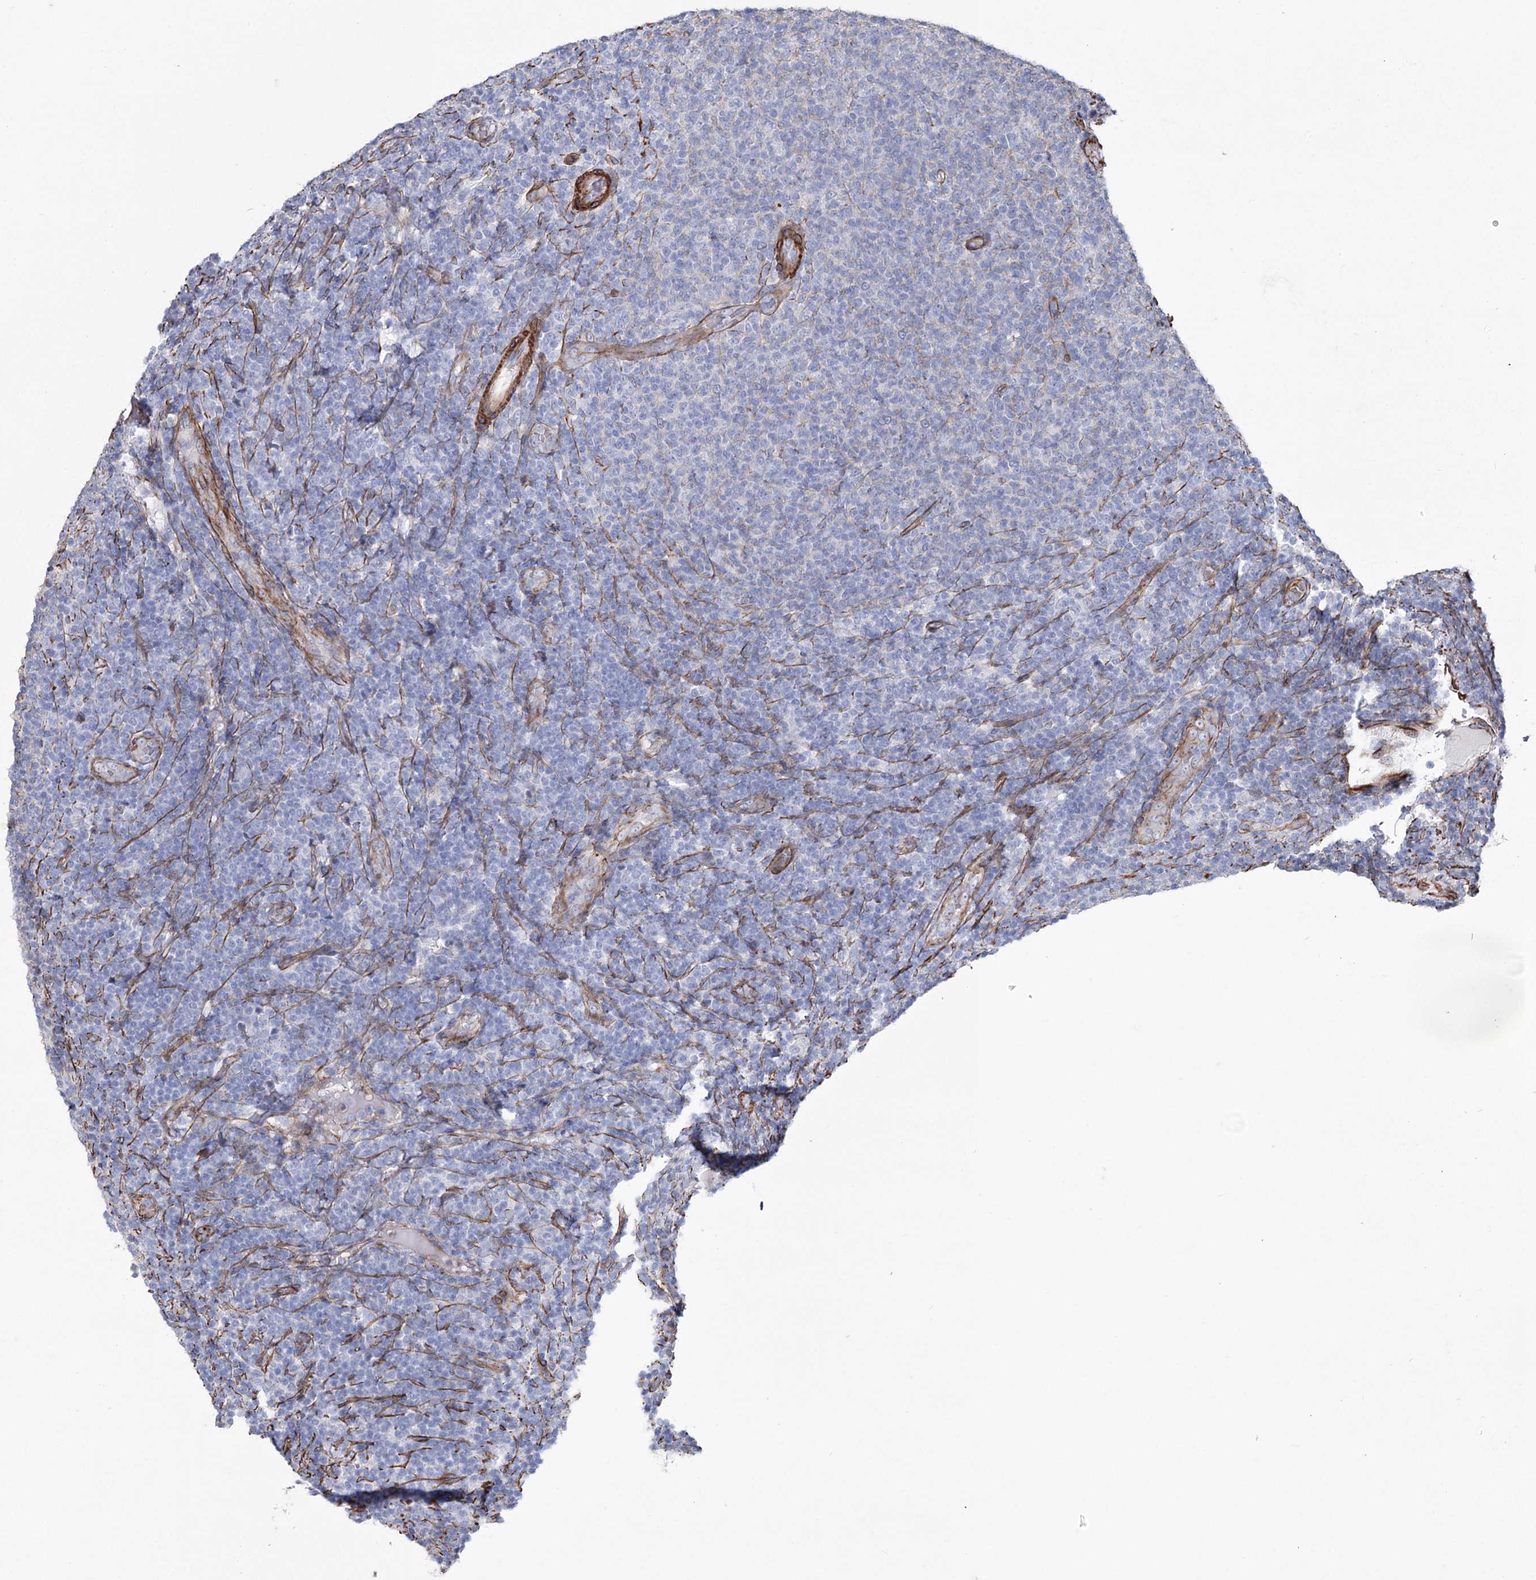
{"staining": {"intensity": "negative", "quantity": "none", "location": "none"}, "tissue": "lymphoma", "cell_type": "Tumor cells", "image_type": "cancer", "snomed": [{"axis": "morphology", "description": "Malignant lymphoma, non-Hodgkin's type, Low grade"}, {"axis": "topography", "description": "Lymph node"}], "caption": "Tumor cells show no significant staining in malignant lymphoma, non-Hodgkin's type (low-grade). (DAB (3,3'-diaminobenzidine) IHC visualized using brightfield microscopy, high magnification).", "gene": "ARHGAP20", "patient": {"sex": "male", "age": 66}}